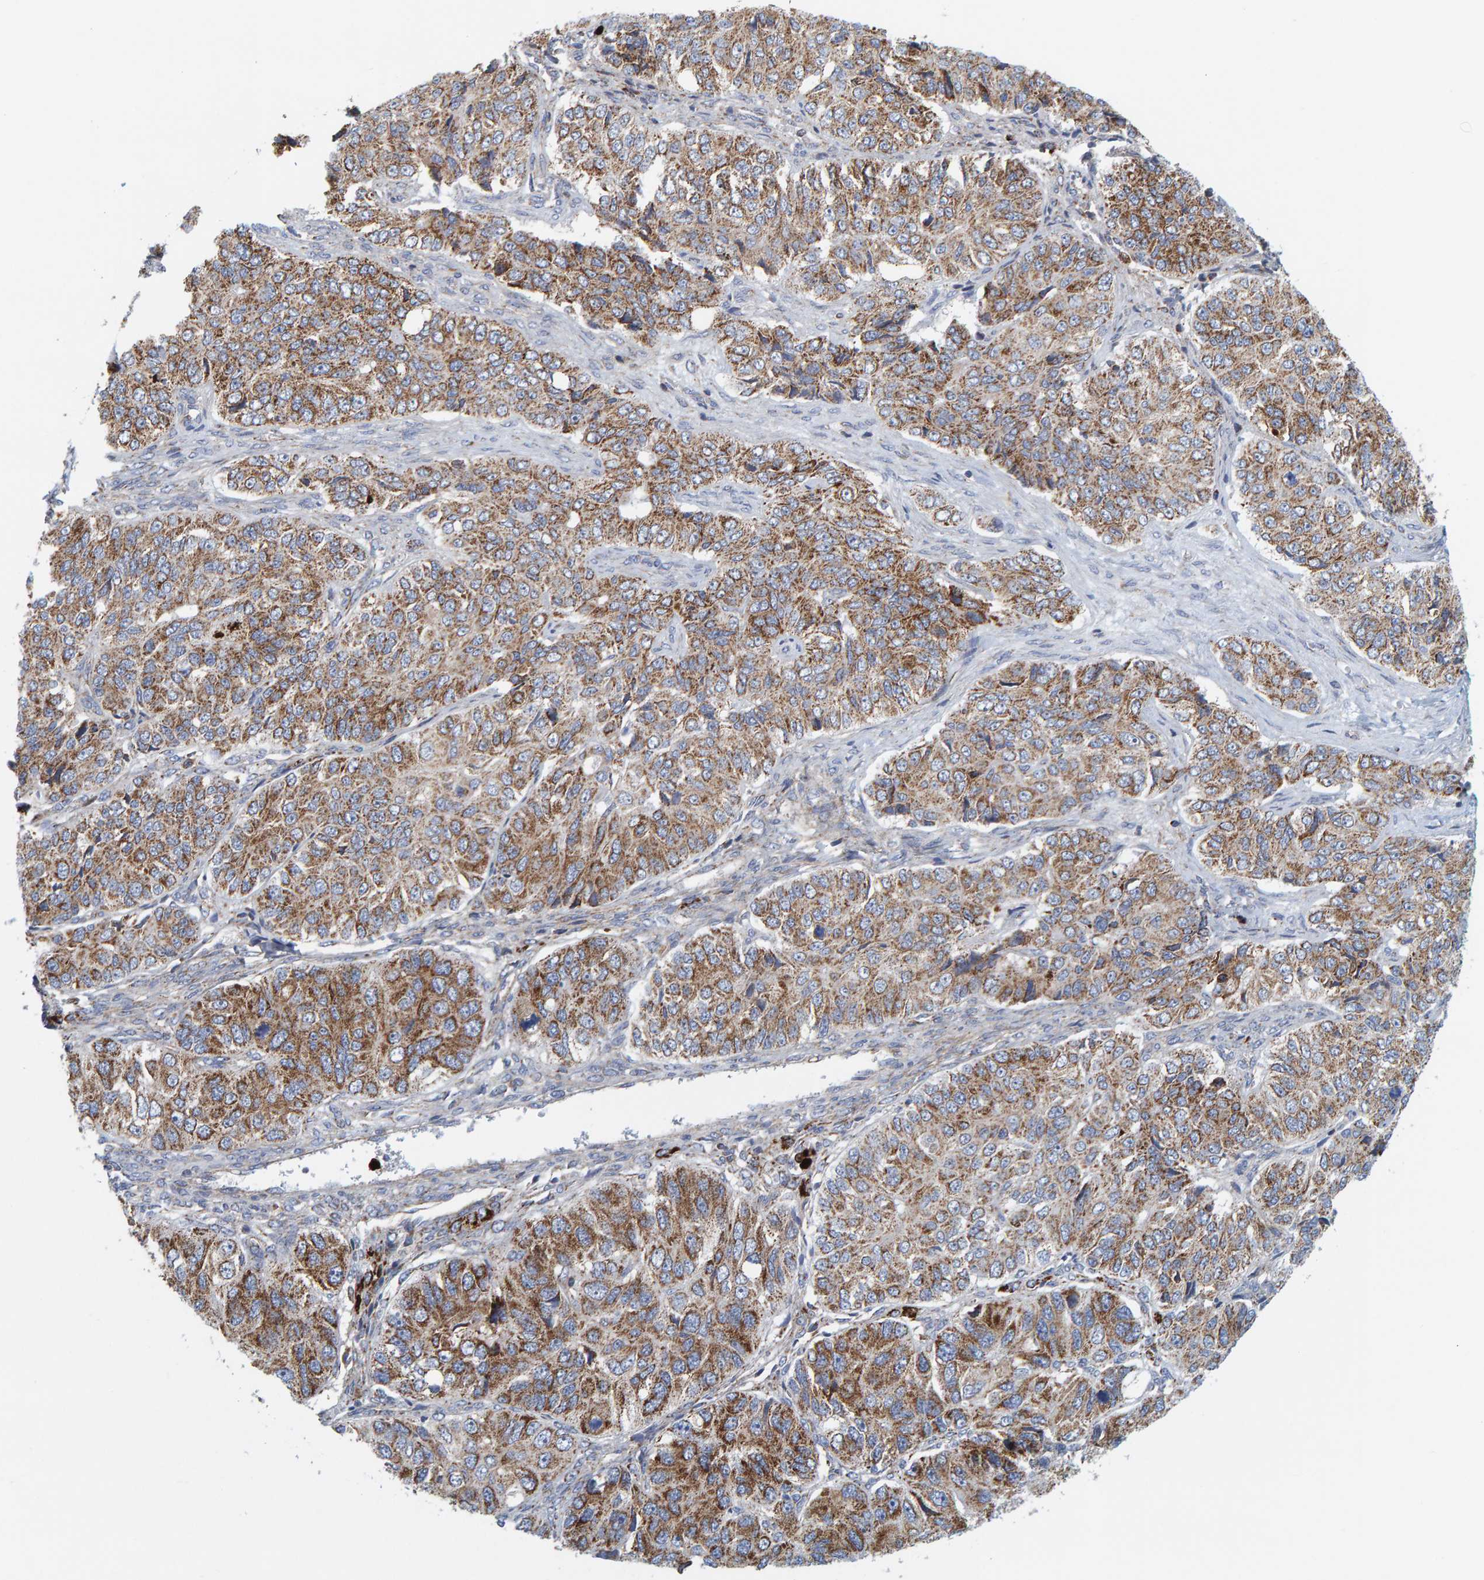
{"staining": {"intensity": "moderate", "quantity": ">75%", "location": "cytoplasmic/membranous"}, "tissue": "ovarian cancer", "cell_type": "Tumor cells", "image_type": "cancer", "snomed": [{"axis": "morphology", "description": "Carcinoma, endometroid"}, {"axis": "topography", "description": "Ovary"}], "caption": "Protein staining of endometroid carcinoma (ovarian) tissue displays moderate cytoplasmic/membranous staining in about >75% of tumor cells.", "gene": "B9D1", "patient": {"sex": "female", "age": 51}}